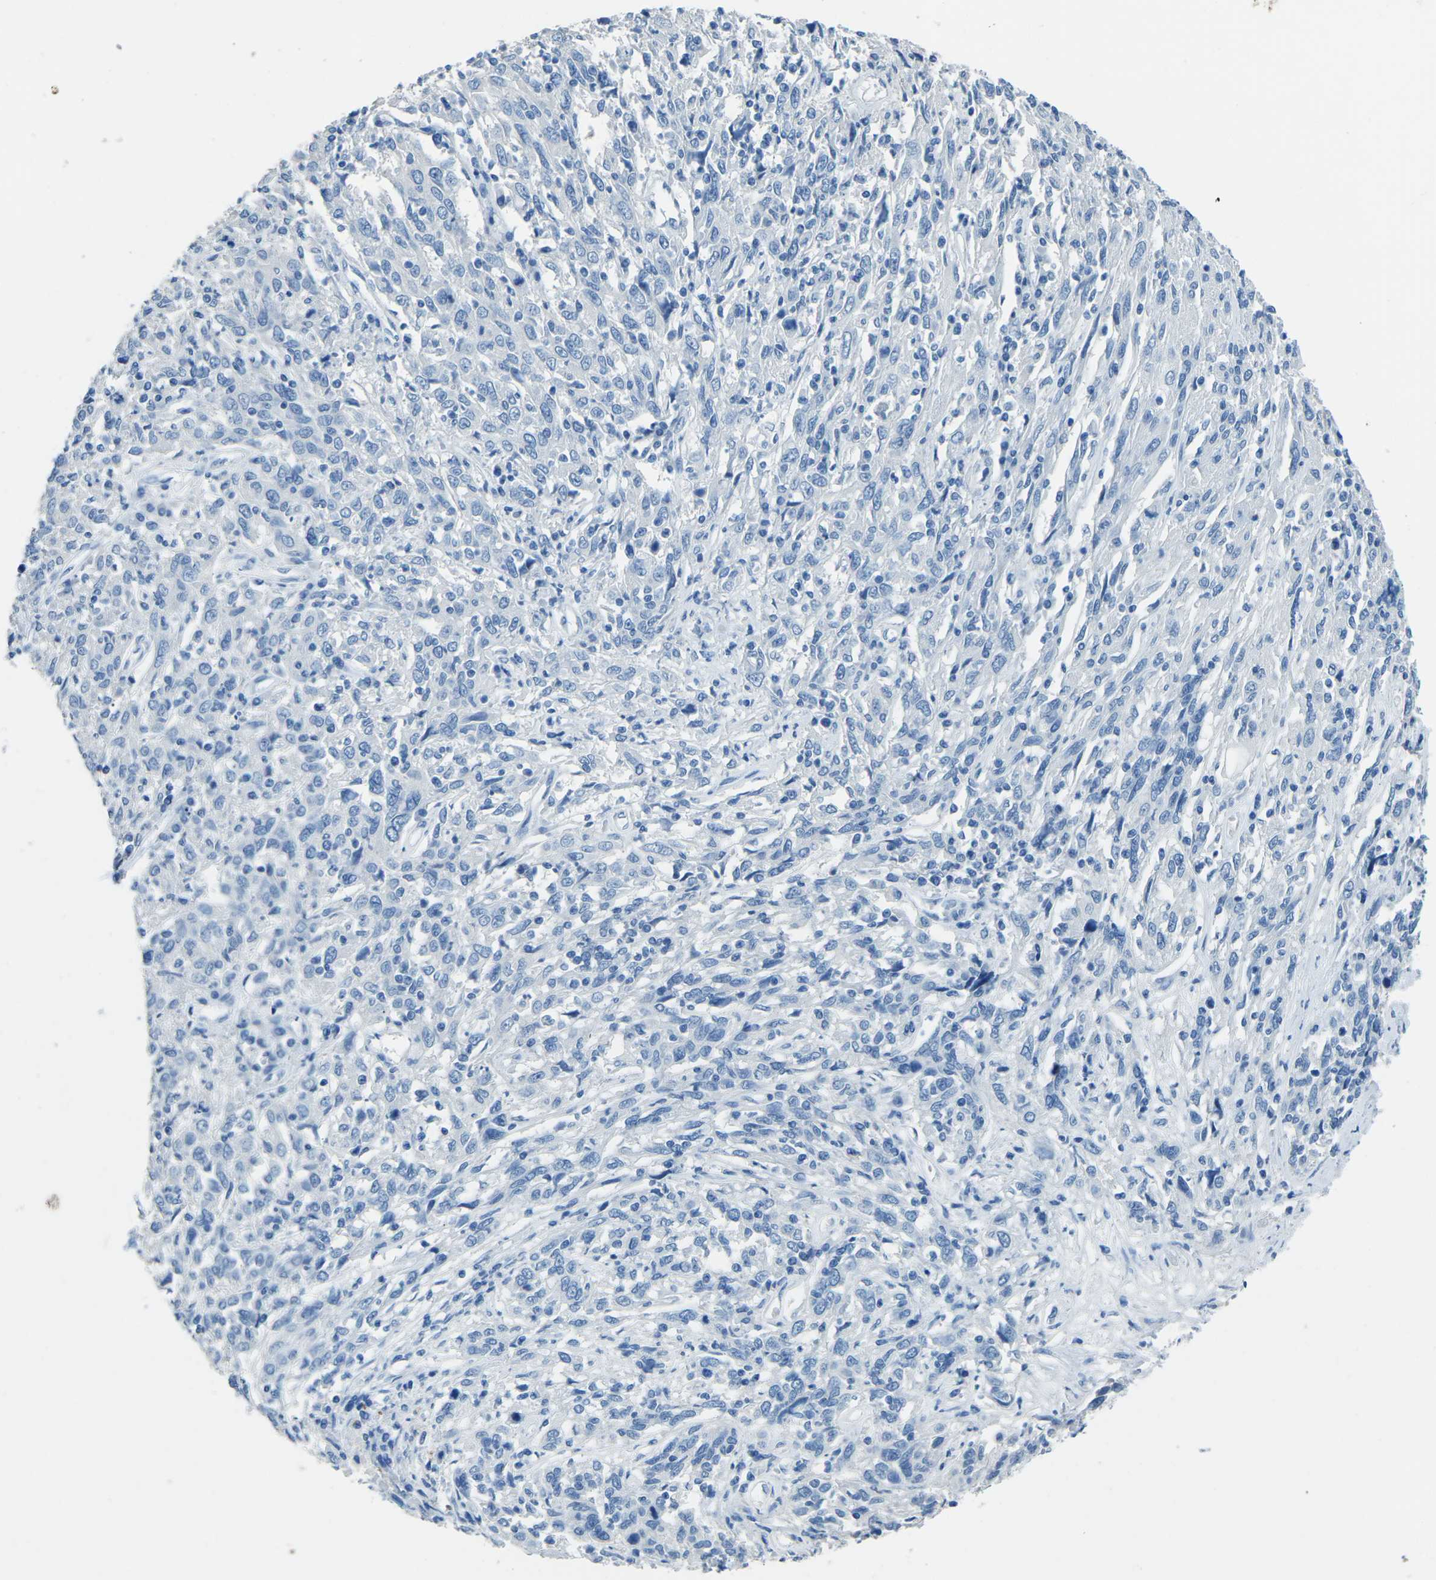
{"staining": {"intensity": "negative", "quantity": "none", "location": "none"}, "tissue": "cervical cancer", "cell_type": "Tumor cells", "image_type": "cancer", "snomed": [{"axis": "morphology", "description": "Squamous cell carcinoma, NOS"}, {"axis": "topography", "description": "Cervix"}], "caption": "An immunohistochemistry image of cervical squamous cell carcinoma is shown. There is no staining in tumor cells of cervical squamous cell carcinoma. Brightfield microscopy of immunohistochemistry (IHC) stained with DAB (brown) and hematoxylin (blue), captured at high magnification.", "gene": "MYH8", "patient": {"sex": "female", "age": 46}}